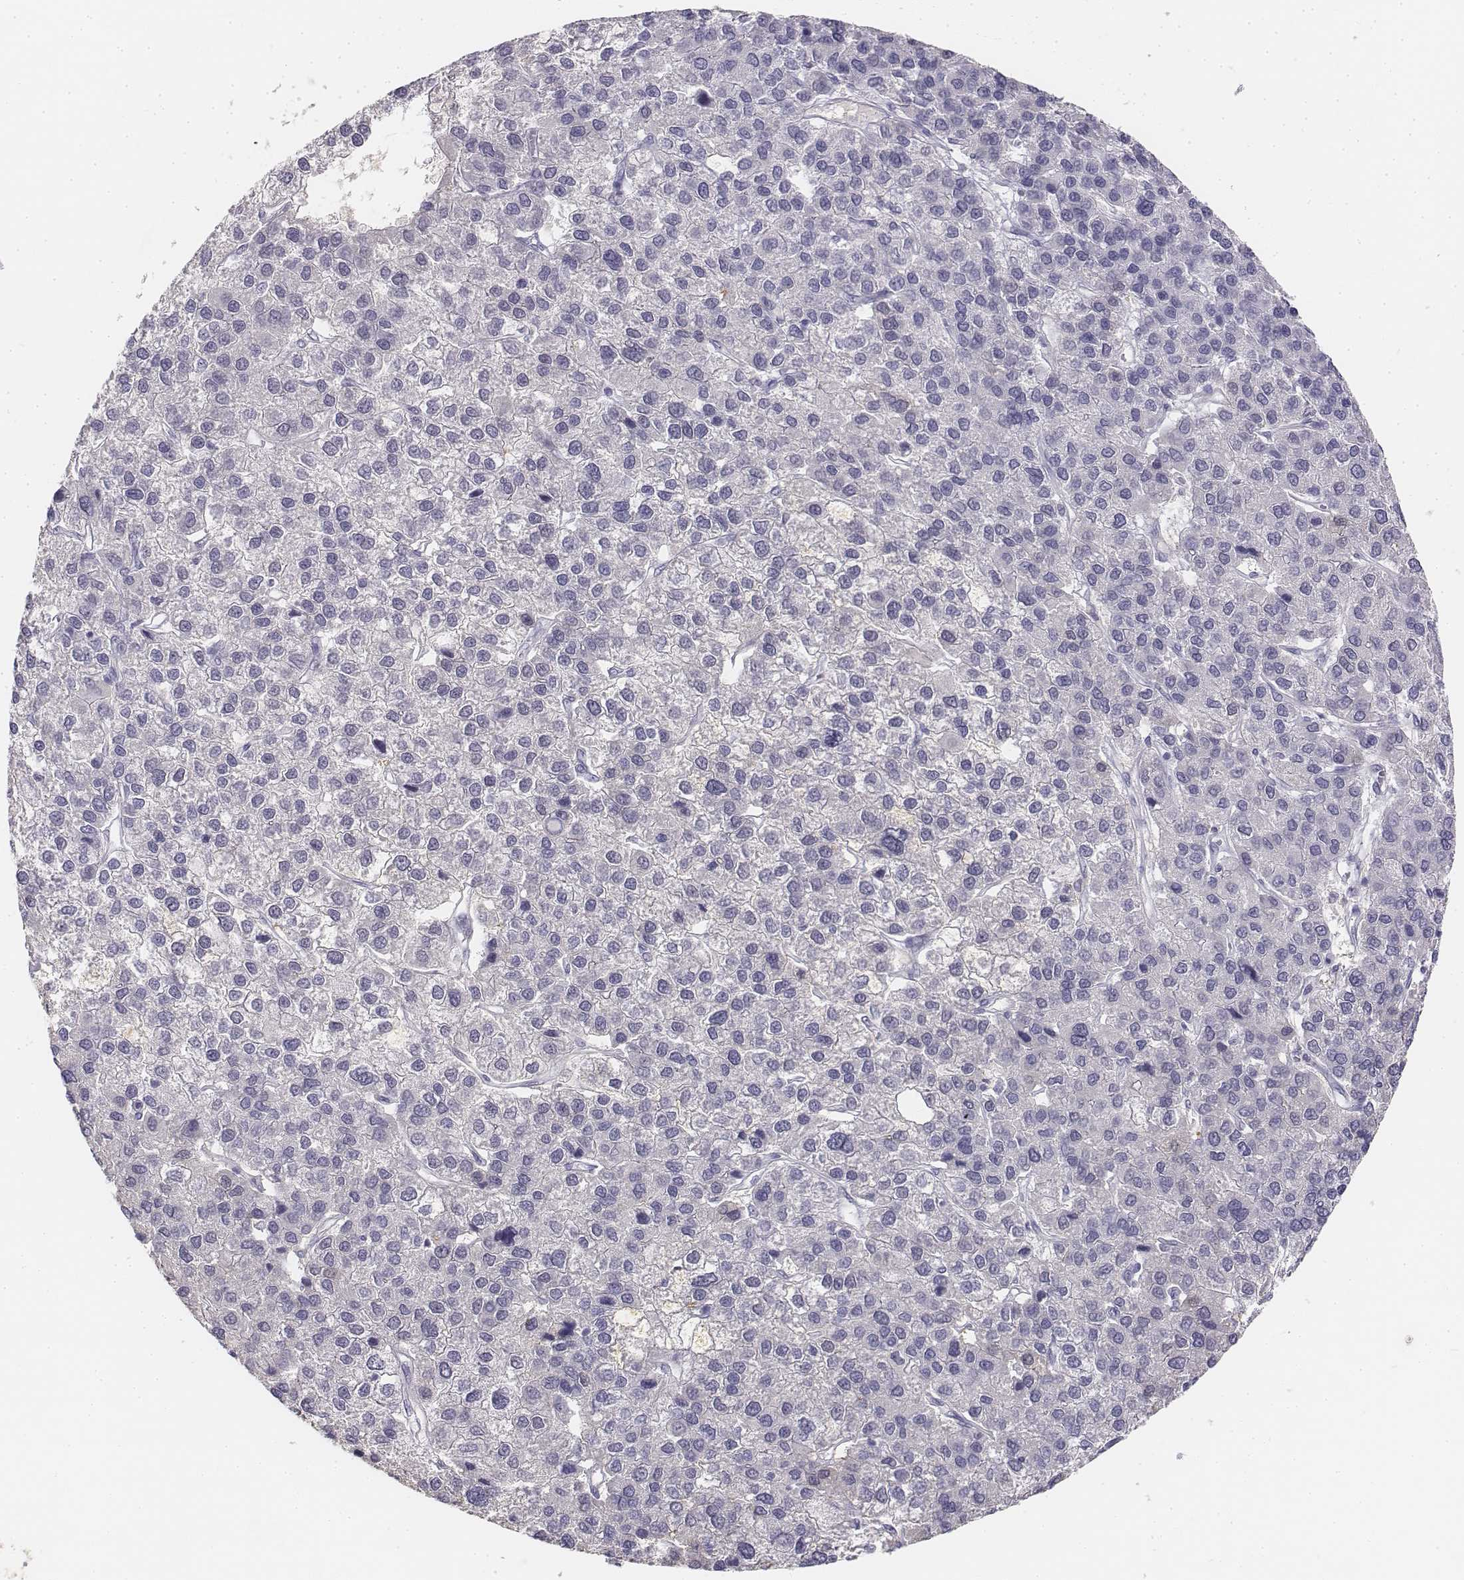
{"staining": {"intensity": "negative", "quantity": "none", "location": "none"}, "tissue": "liver cancer", "cell_type": "Tumor cells", "image_type": "cancer", "snomed": [{"axis": "morphology", "description": "Carcinoma, Hepatocellular, NOS"}, {"axis": "topography", "description": "Liver"}], "caption": "Protein analysis of liver hepatocellular carcinoma shows no significant positivity in tumor cells. (DAB (3,3'-diaminobenzidine) IHC visualized using brightfield microscopy, high magnification).", "gene": "UCN2", "patient": {"sex": "female", "age": 41}}